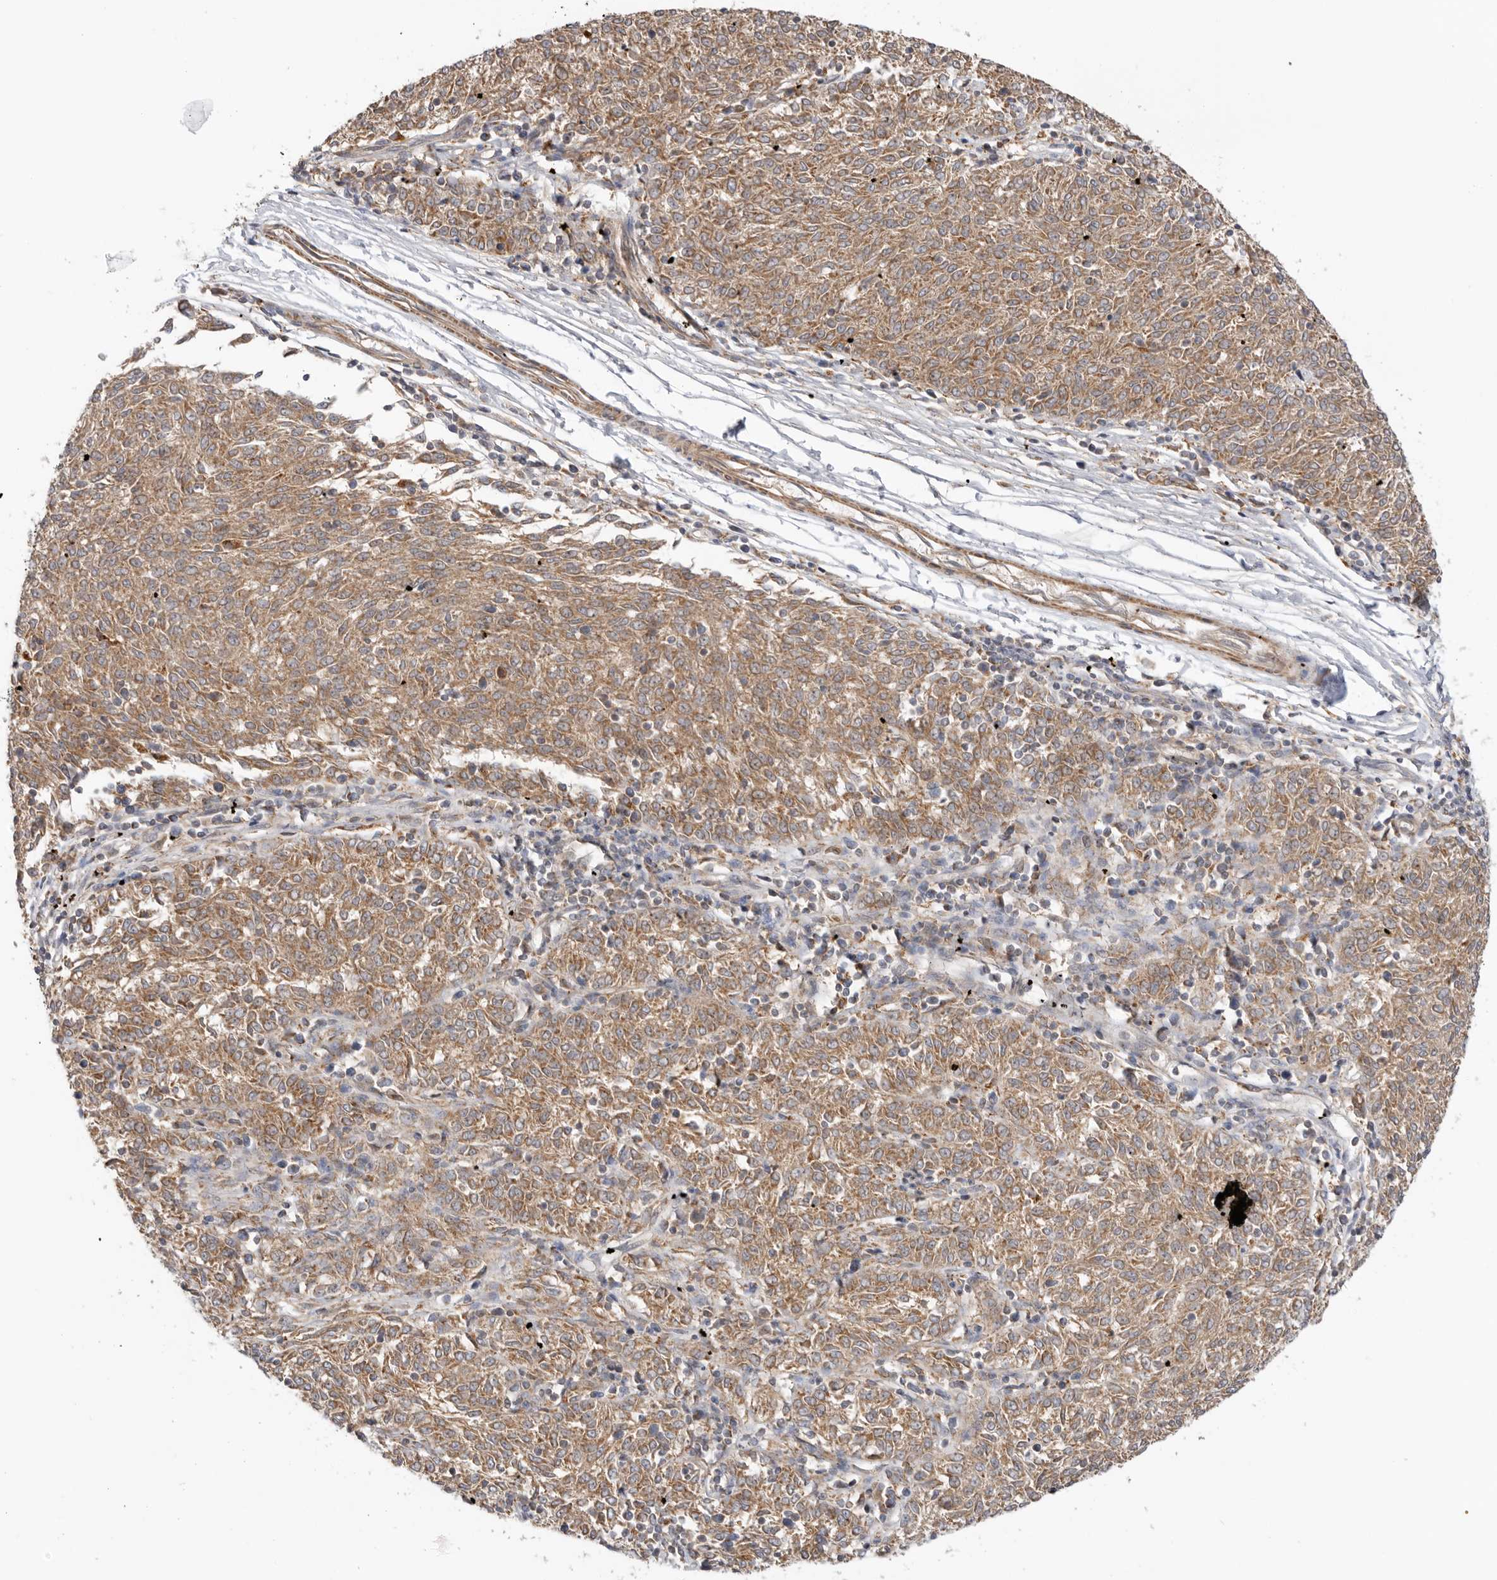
{"staining": {"intensity": "moderate", "quantity": ">75%", "location": "cytoplasmic/membranous"}, "tissue": "melanoma", "cell_type": "Tumor cells", "image_type": "cancer", "snomed": [{"axis": "morphology", "description": "Malignant melanoma, NOS"}, {"axis": "topography", "description": "Skin"}], "caption": "Immunohistochemical staining of melanoma demonstrates moderate cytoplasmic/membranous protein positivity in approximately >75% of tumor cells.", "gene": "GNE", "patient": {"sex": "female", "age": 72}}